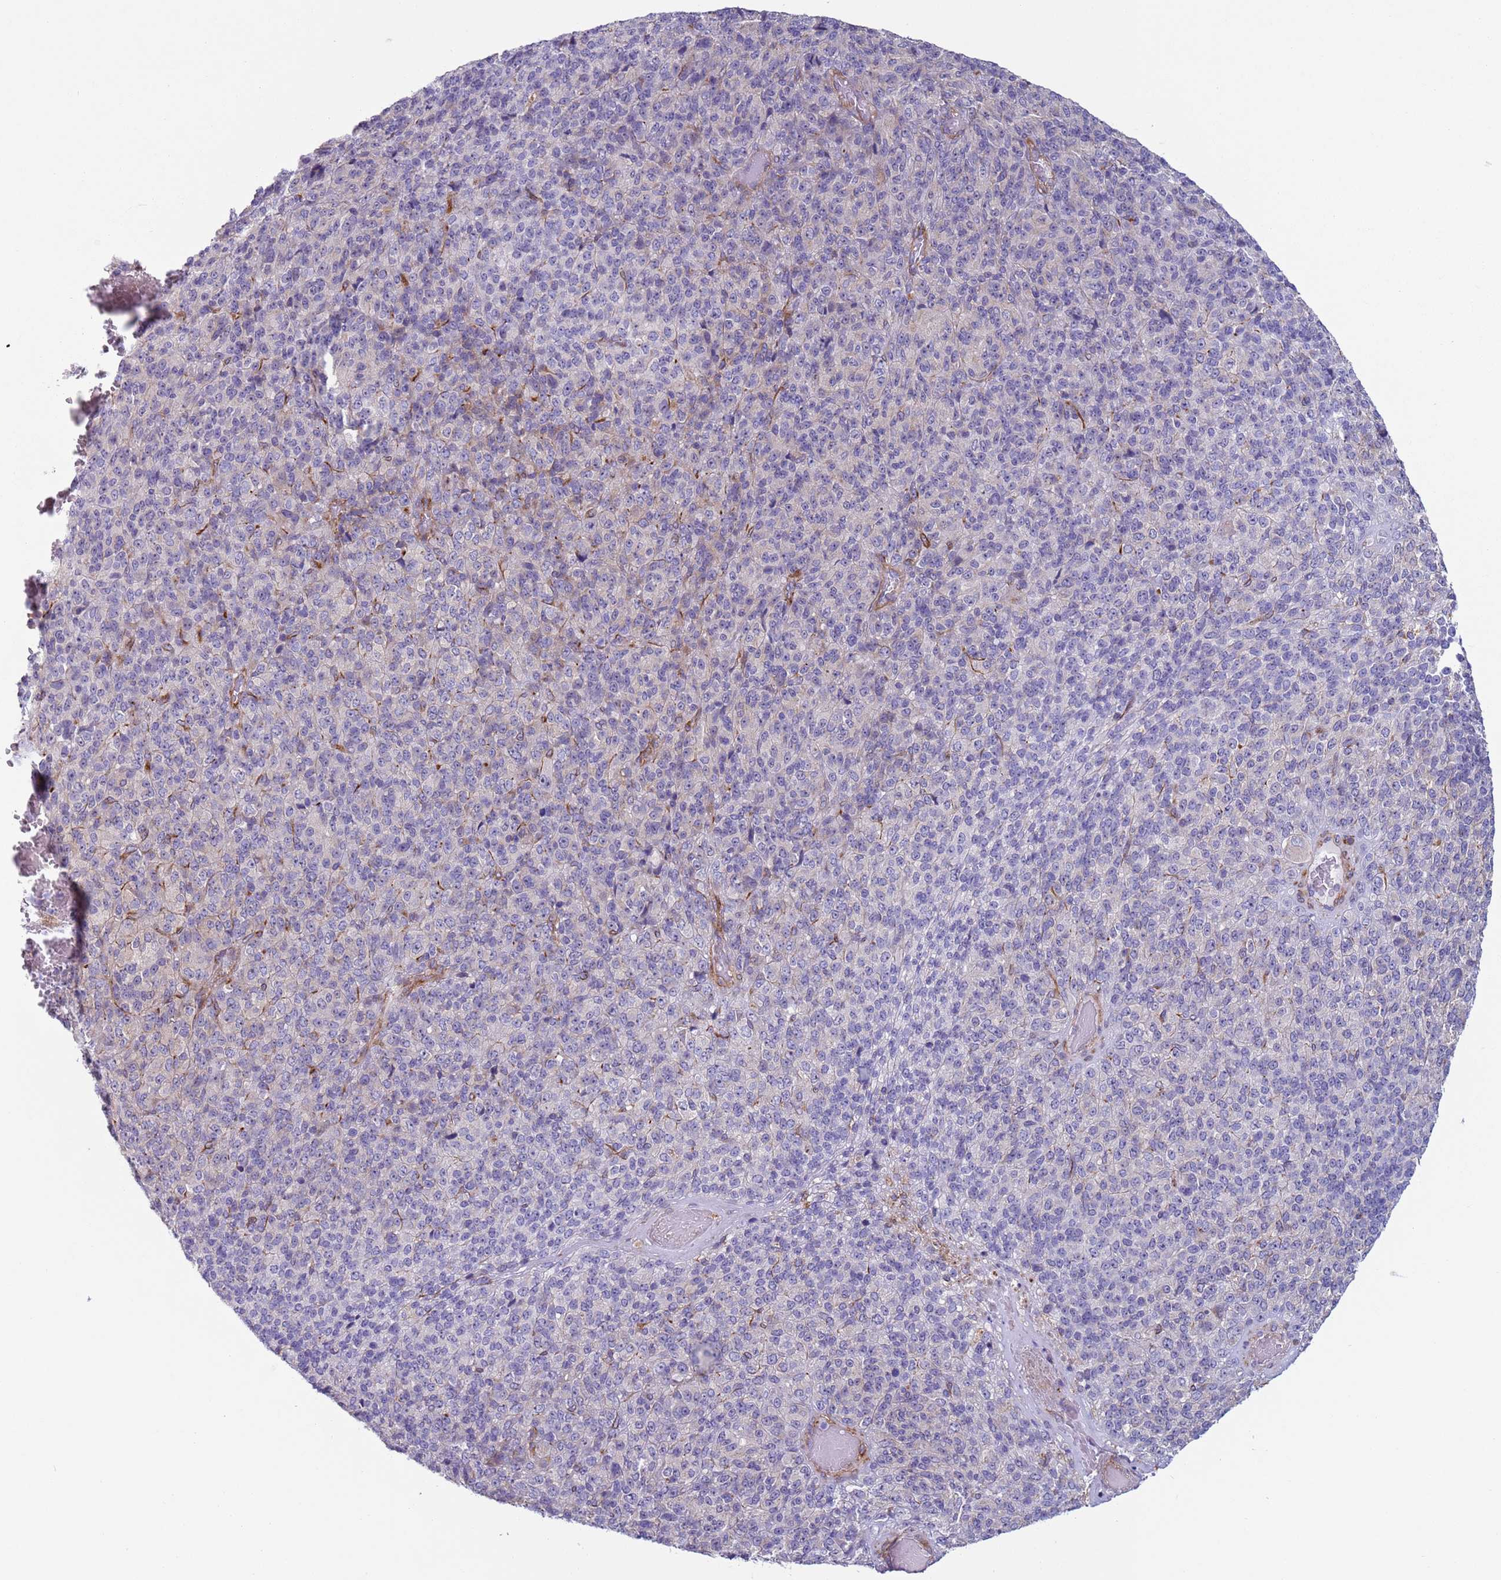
{"staining": {"intensity": "negative", "quantity": "none", "location": "none"}, "tissue": "melanoma", "cell_type": "Tumor cells", "image_type": "cancer", "snomed": [{"axis": "morphology", "description": "Malignant melanoma, Metastatic site"}, {"axis": "topography", "description": "Brain"}], "caption": "DAB immunohistochemical staining of melanoma shows no significant staining in tumor cells.", "gene": "HEATR1", "patient": {"sex": "female", "age": 56}}